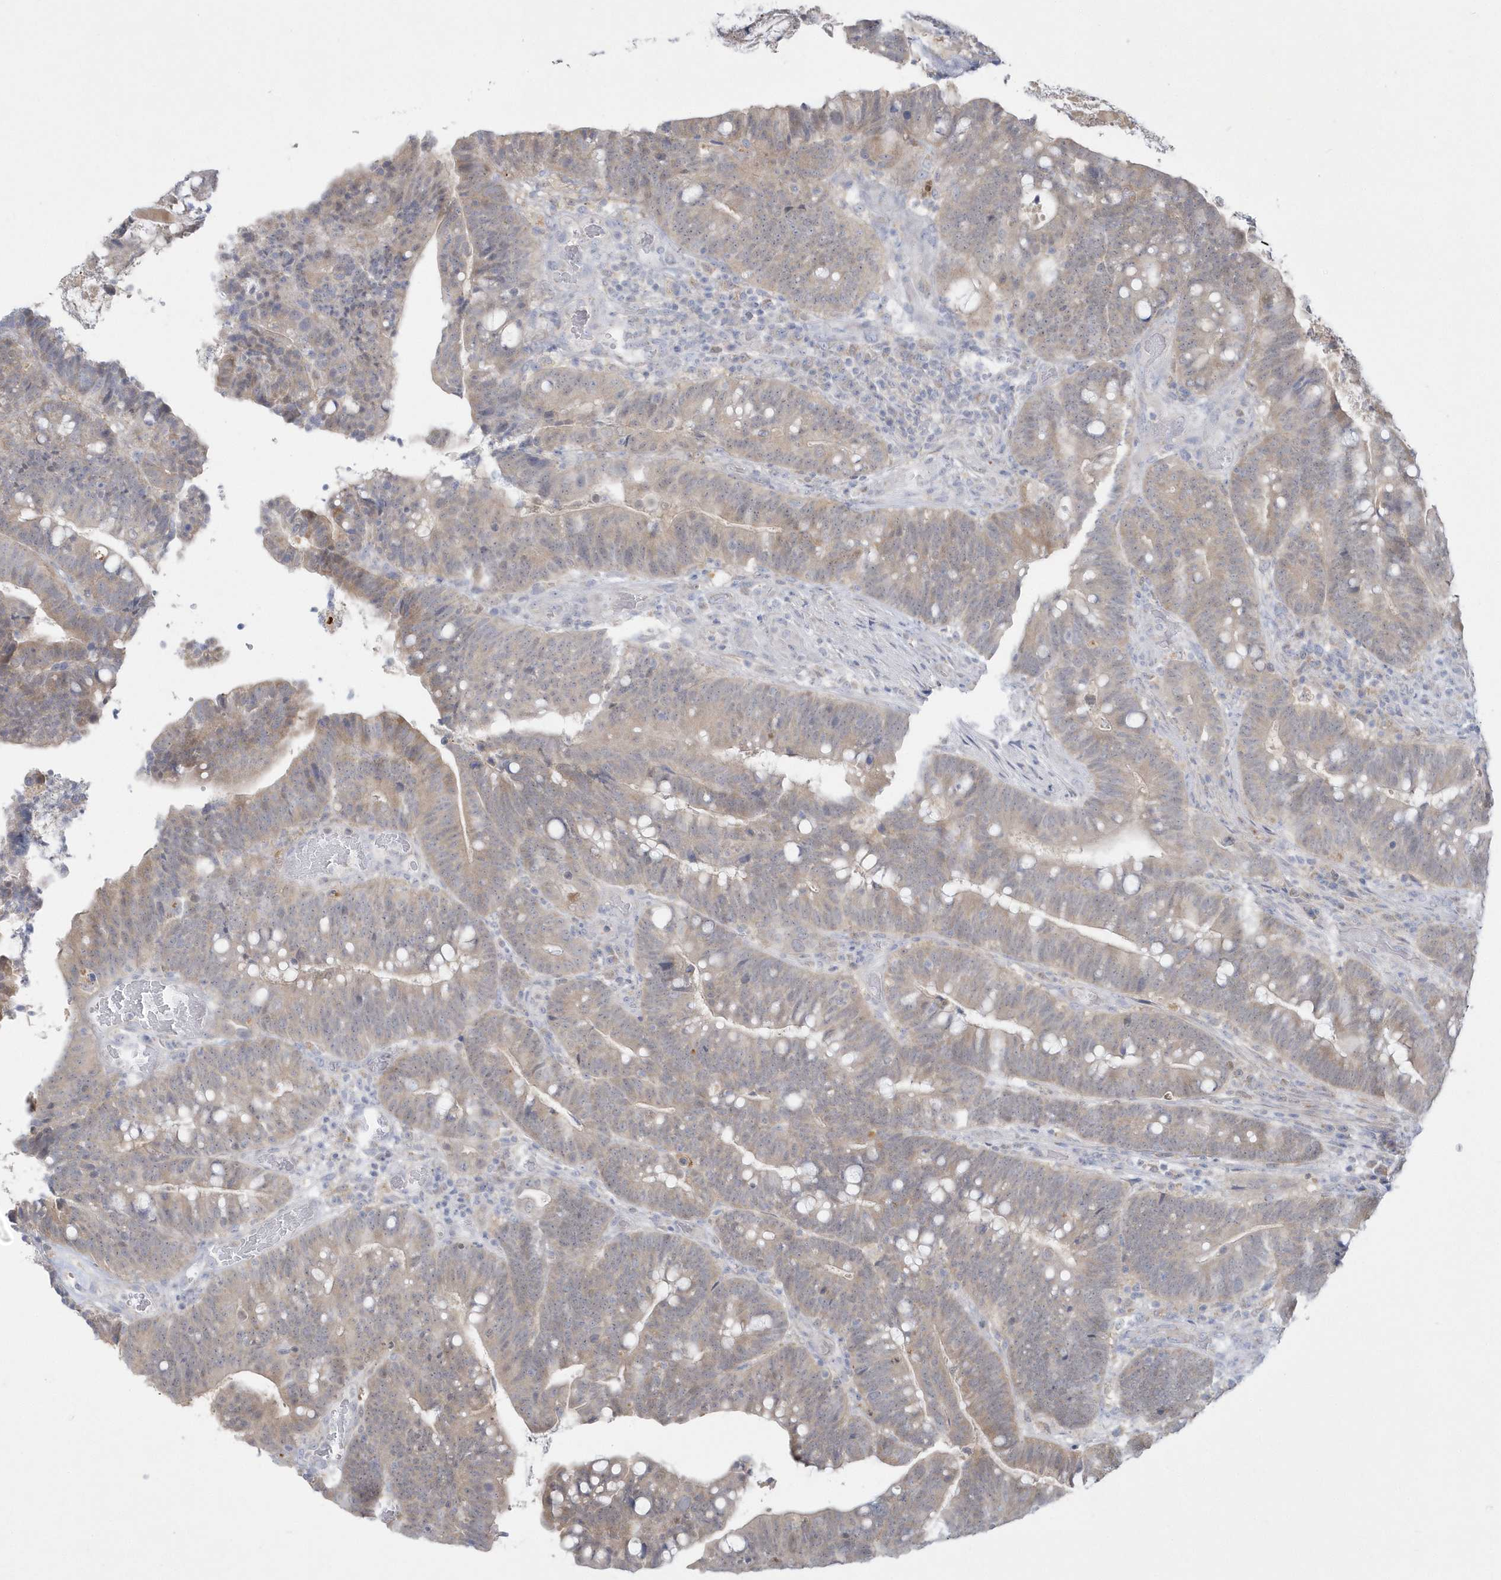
{"staining": {"intensity": "weak", "quantity": "25%-75%", "location": "cytoplasmic/membranous"}, "tissue": "colorectal cancer", "cell_type": "Tumor cells", "image_type": "cancer", "snomed": [{"axis": "morphology", "description": "Adenocarcinoma, NOS"}, {"axis": "topography", "description": "Colon"}], "caption": "Protein expression analysis of human colorectal cancer (adenocarcinoma) reveals weak cytoplasmic/membranous expression in about 25%-75% of tumor cells. The protein of interest is shown in brown color, while the nuclei are stained blue.", "gene": "PCBD1", "patient": {"sex": "female", "age": 66}}